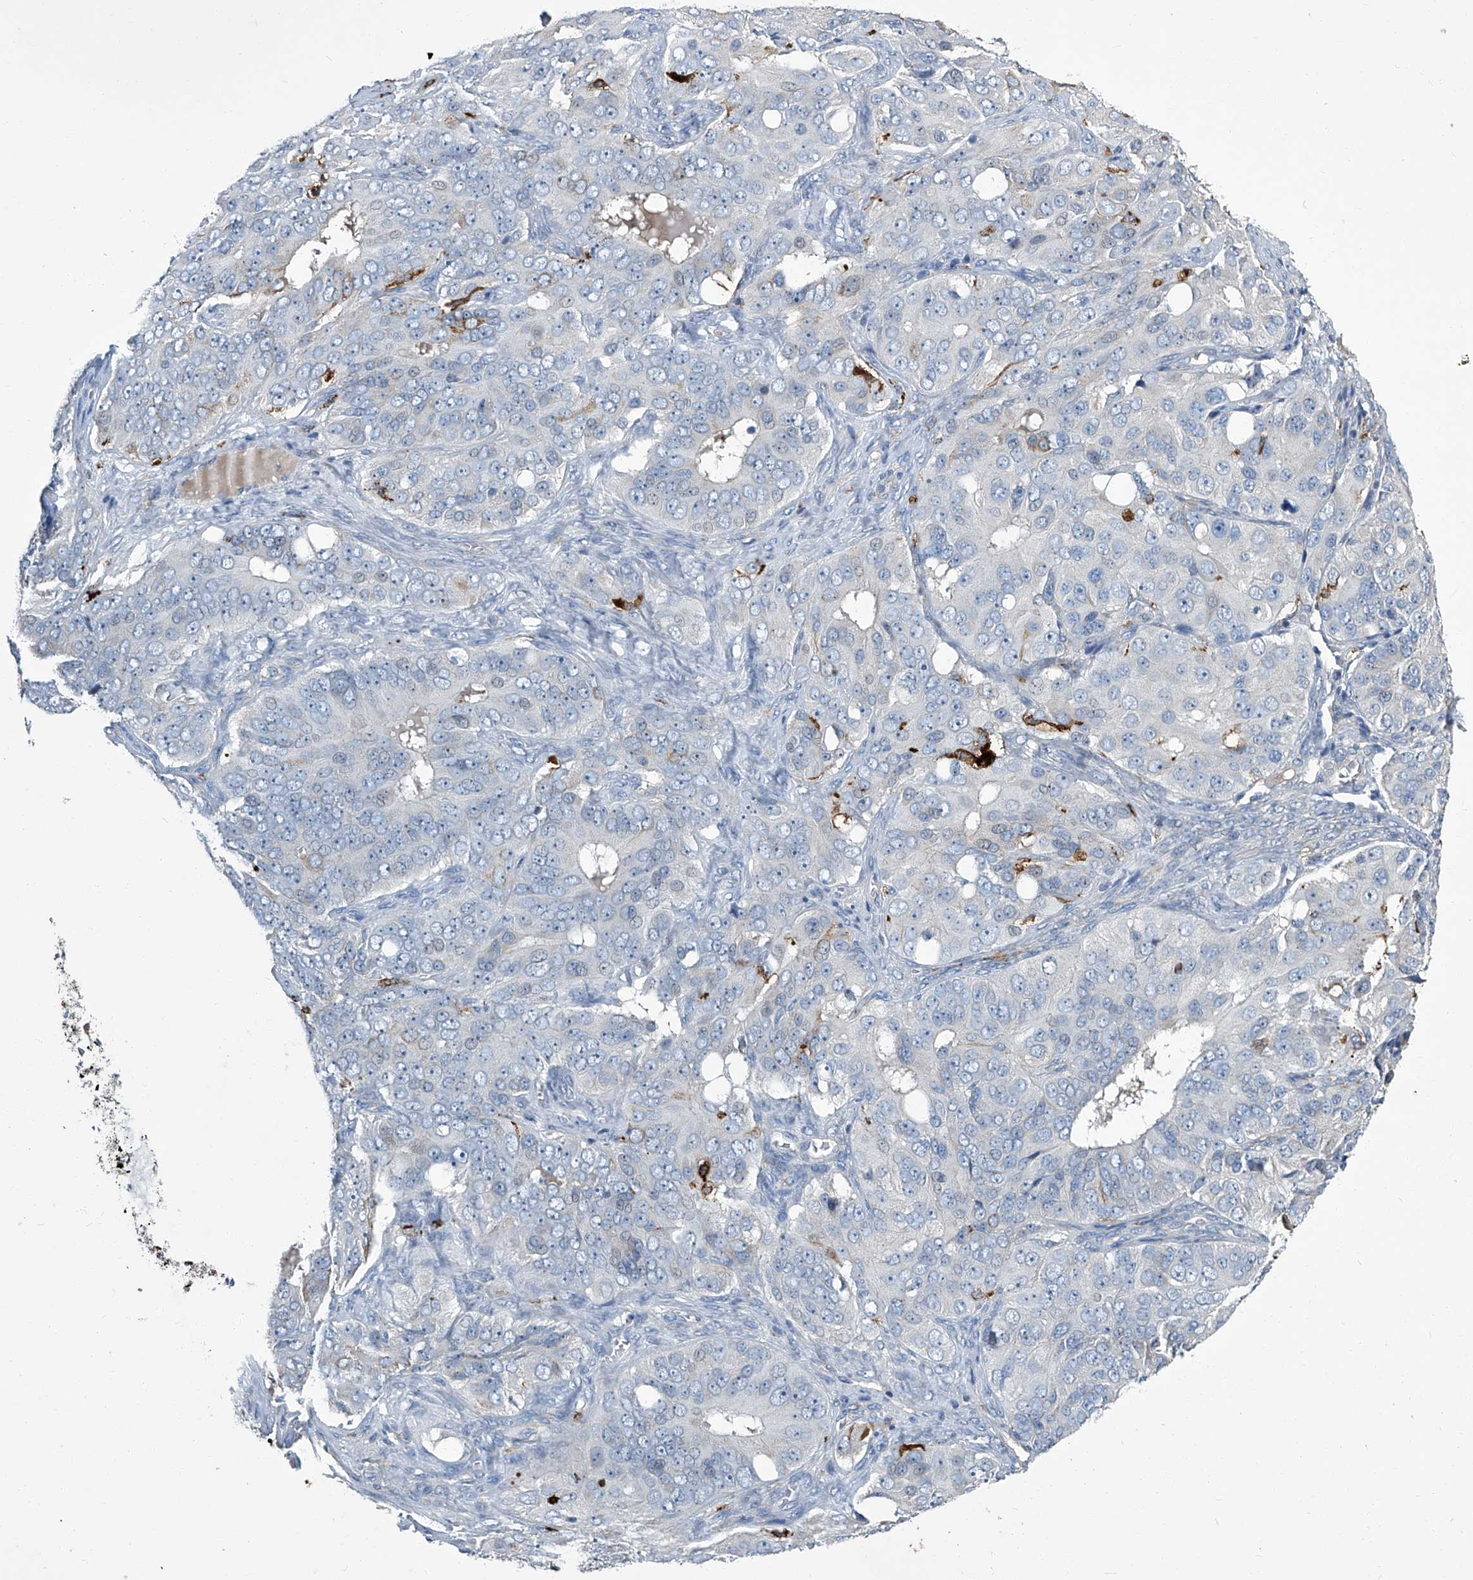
{"staining": {"intensity": "negative", "quantity": "none", "location": "none"}, "tissue": "ovarian cancer", "cell_type": "Tumor cells", "image_type": "cancer", "snomed": [{"axis": "morphology", "description": "Carcinoma, endometroid"}, {"axis": "topography", "description": "Ovary"}], "caption": "The photomicrograph shows no staining of tumor cells in ovarian cancer. The staining is performed using DAB (3,3'-diaminobenzidine) brown chromogen with nuclei counter-stained in using hematoxylin.", "gene": "FAM167A", "patient": {"sex": "female", "age": 51}}